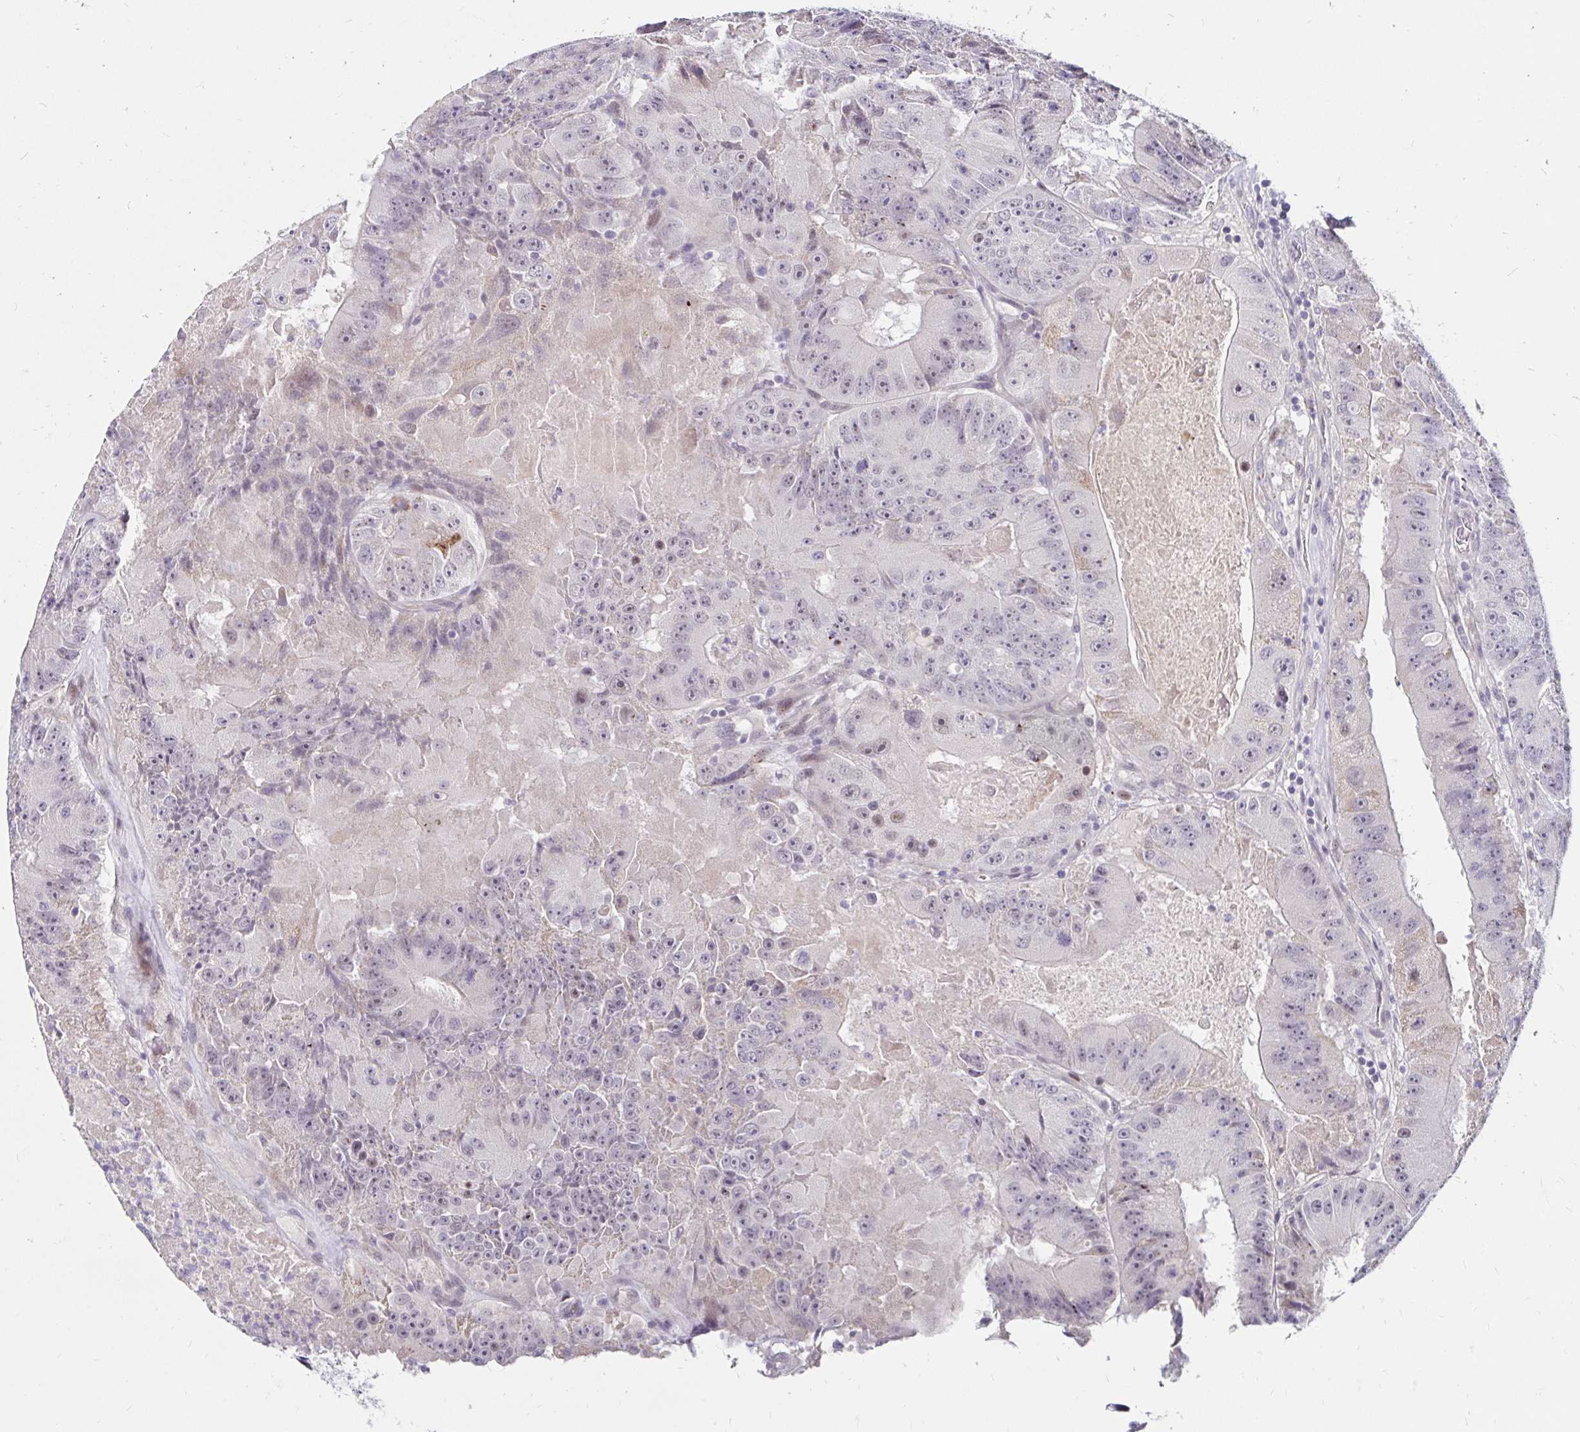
{"staining": {"intensity": "negative", "quantity": "none", "location": "none"}, "tissue": "colorectal cancer", "cell_type": "Tumor cells", "image_type": "cancer", "snomed": [{"axis": "morphology", "description": "Adenocarcinoma, NOS"}, {"axis": "topography", "description": "Colon"}], "caption": "This micrograph is of adenocarcinoma (colorectal) stained with immunohistochemistry (IHC) to label a protein in brown with the nuclei are counter-stained blue. There is no expression in tumor cells.", "gene": "GUCY1A1", "patient": {"sex": "female", "age": 86}}